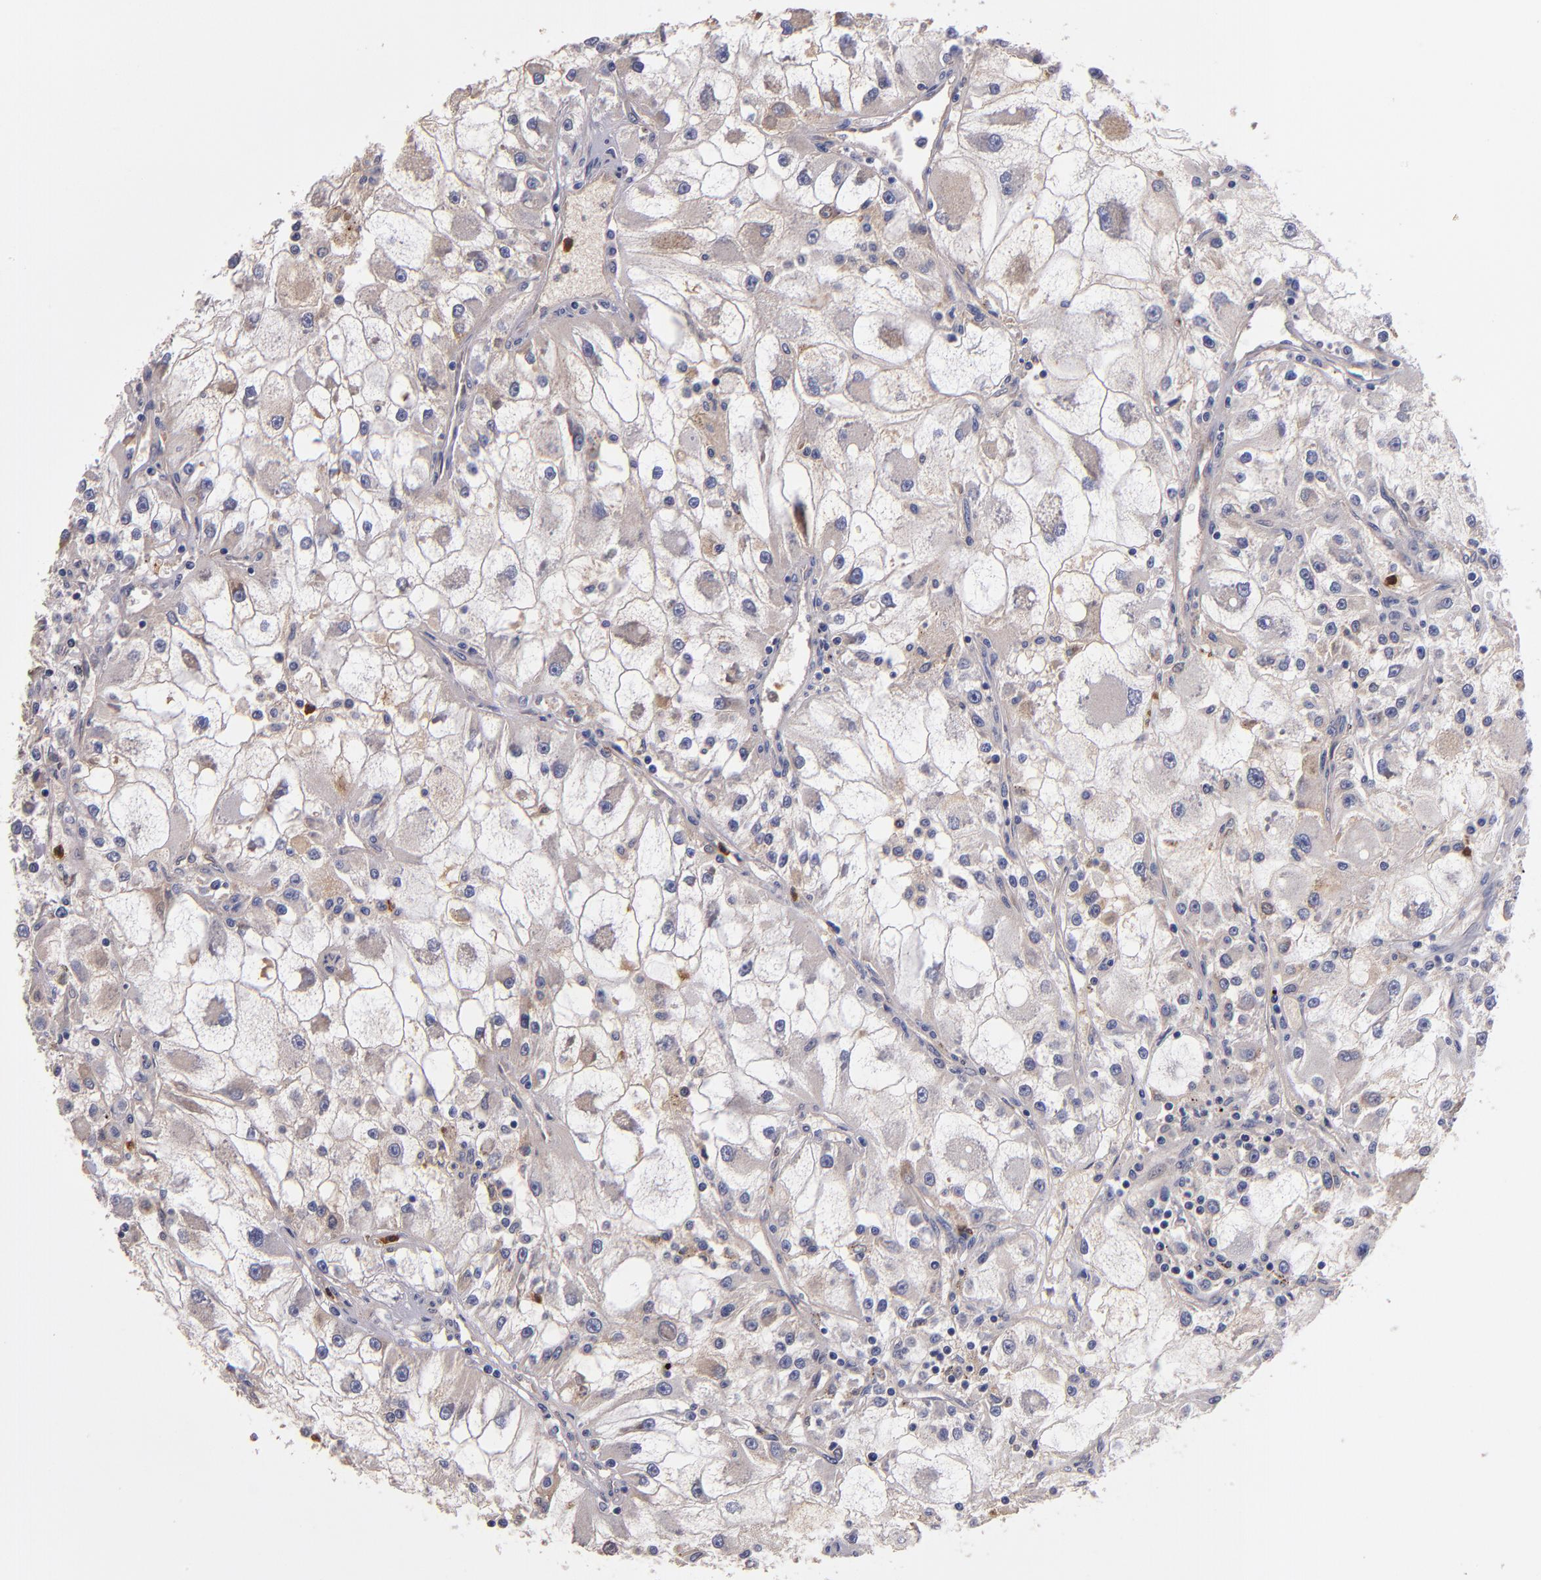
{"staining": {"intensity": "negative", "quantity": "none", "location": "none"}, "tissue": "renal cancer", "cell_type": "Tumor cells", "image_type": "cancer", "snomed": [{"axis": "morphology", "description": "Adenocarcinoma, NOS"}, {"axis": "topography", "description": "Kidney"}], "caption": "High power microscopy micrograph of an immunohistochemistry (IHC) photomicrograph of renal cancer (adenocarcinoma), revealing no significant staining in tumor cells.", "gene": "TTLL12", "patient": {"sex": "female", "age": 73}}